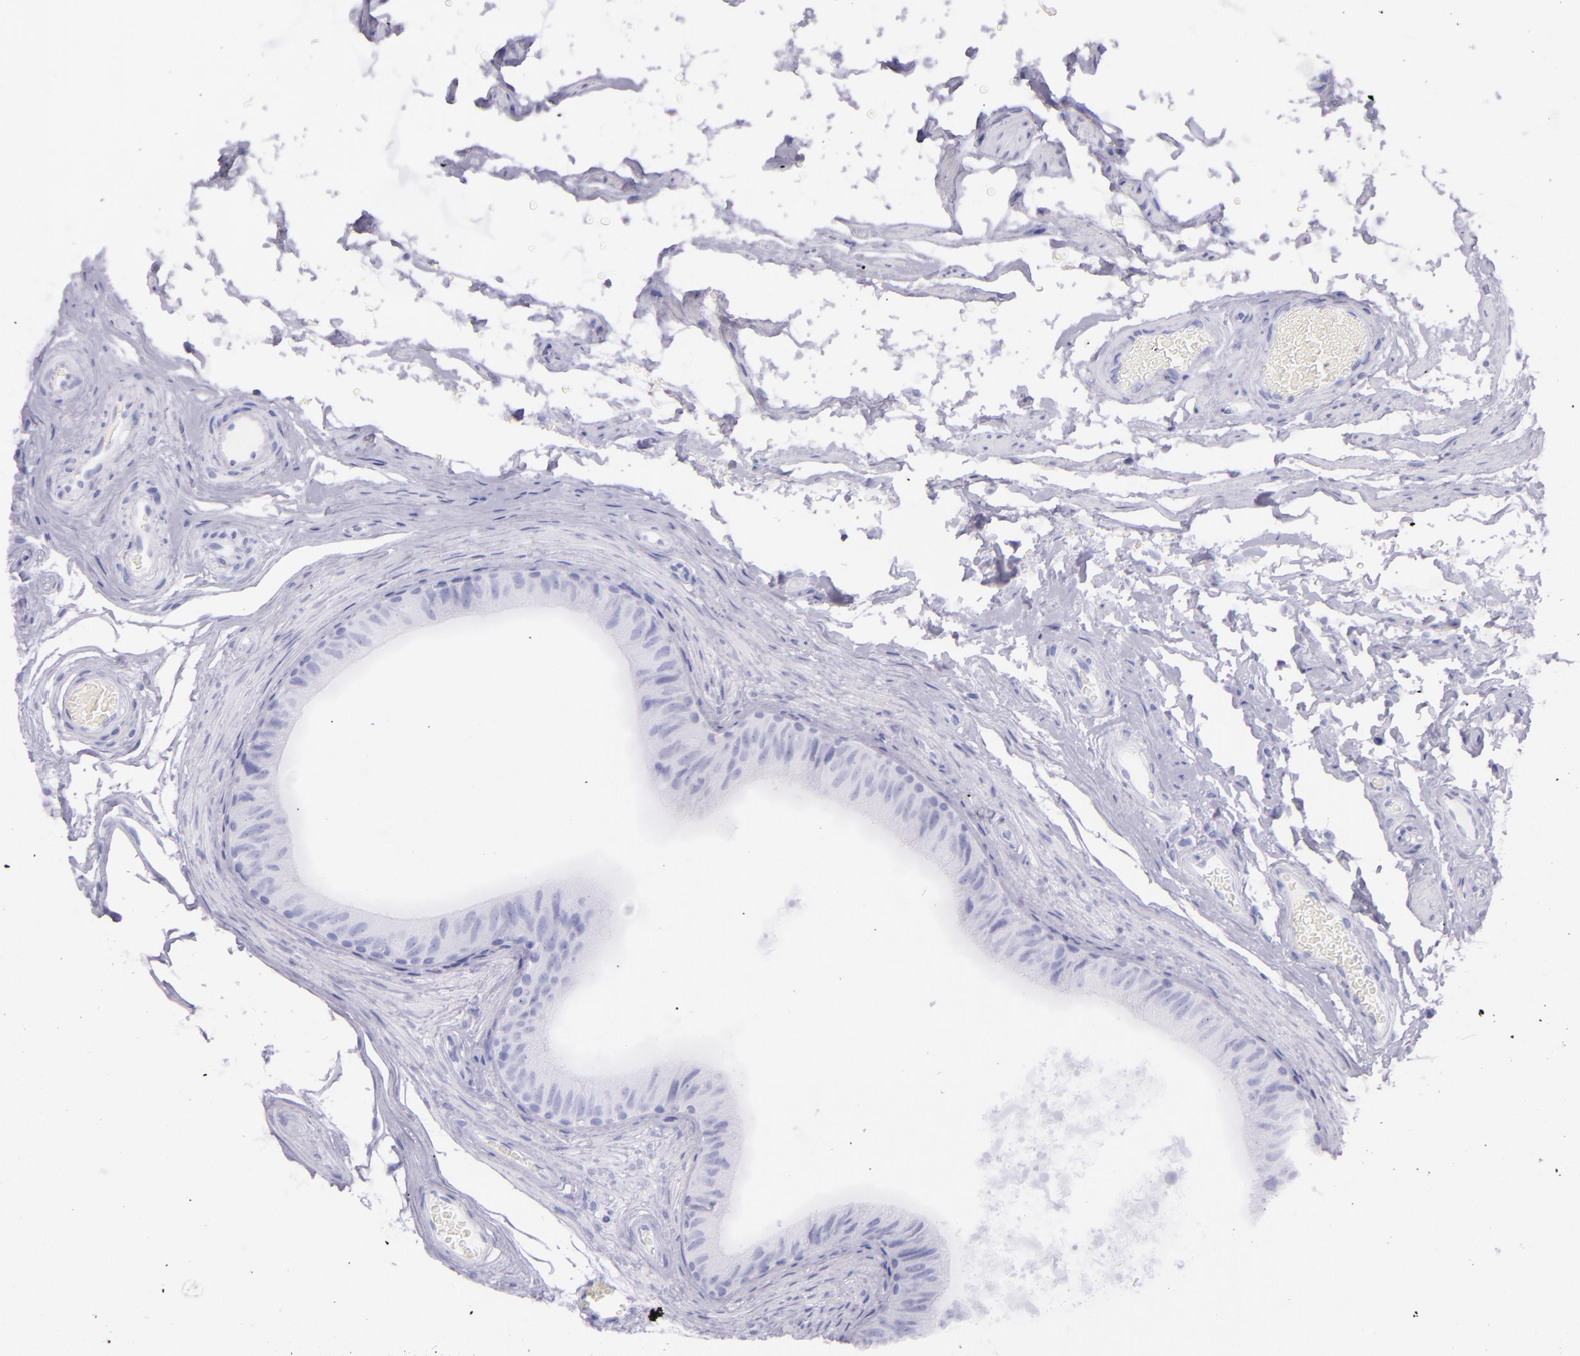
{"staining": {"intensity": "negative", "quantity": "none", "location": "none"}, "tissue": "epididymis", "cell_type": "Glandular cells", "image_type": "normal", "snomed": [{"axis": "morphology", "description": "Normal tissue, NOS"}, {"axis": "topography", "description": "Testis"}, {"axis": "topography", "description": "Epididymis"}], "caption": "DAB (3,3'-diaminobenzidine) immunohistochemical staining of benign epididymis demonstrates no significant staining in glandular cells.", "gene": "SFTPB", "patient": {"sex": "male", "age": 36}}